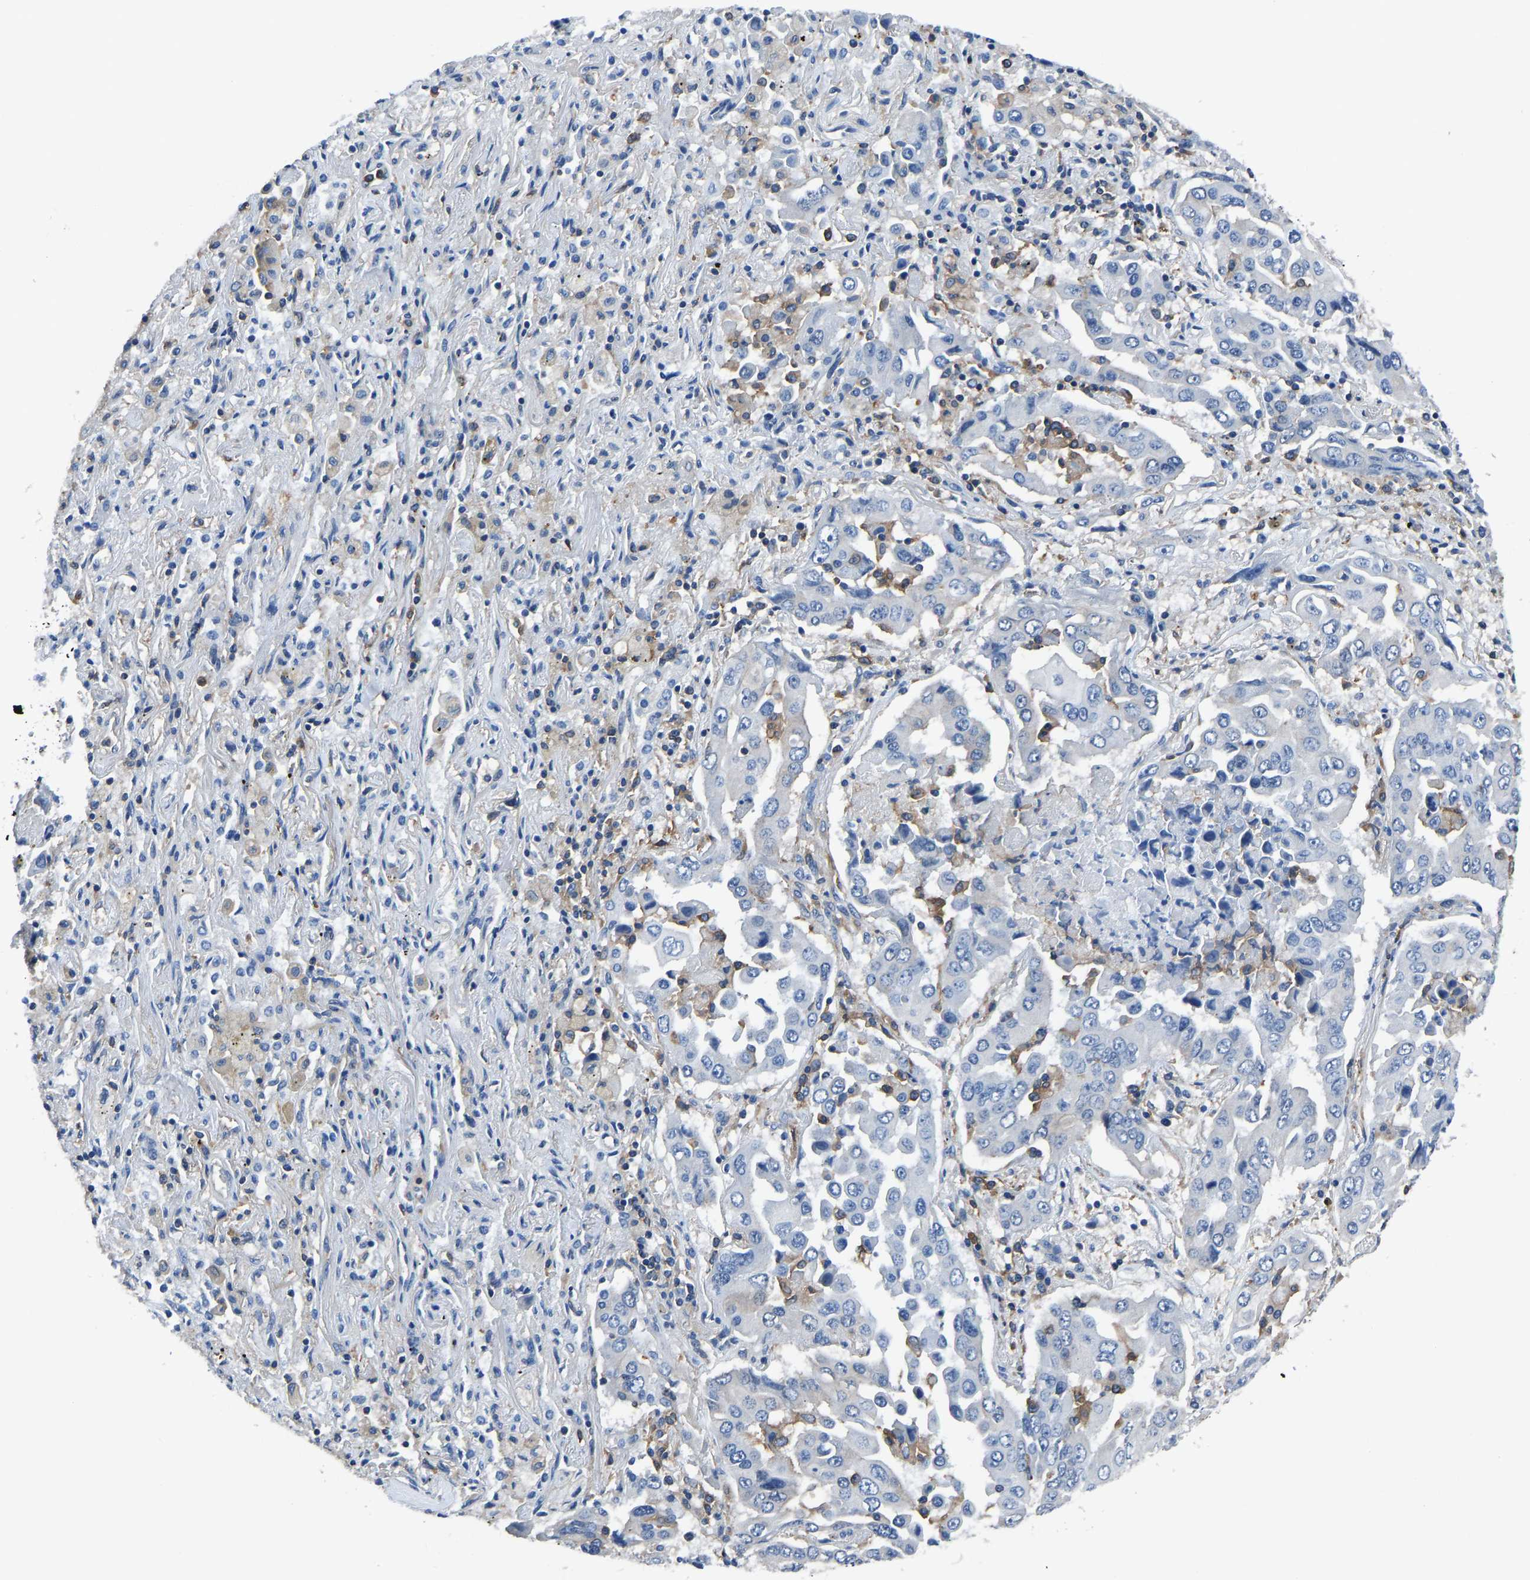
{"staining": {"intensity": "negative", "quantity": "none", "location": "none"}, "tissue": "lung cancer", "cell_type": "Tumor cells", "image_type": "cancer", "snomed": [{"axis": "morphology", "description": "Adenocarcinoma, NOS"}, {"axis": "topography", "description": "Lung"}], "caption": "A high-resolution photomicrograph shows immunohistochemistry (IHC) staining of lung cancer (adenocarcinoma), which demonstrates no significant staining in tumor cells.", "gene": "PRKAR1A", "patient": {"sex": "female", "age": 65}}